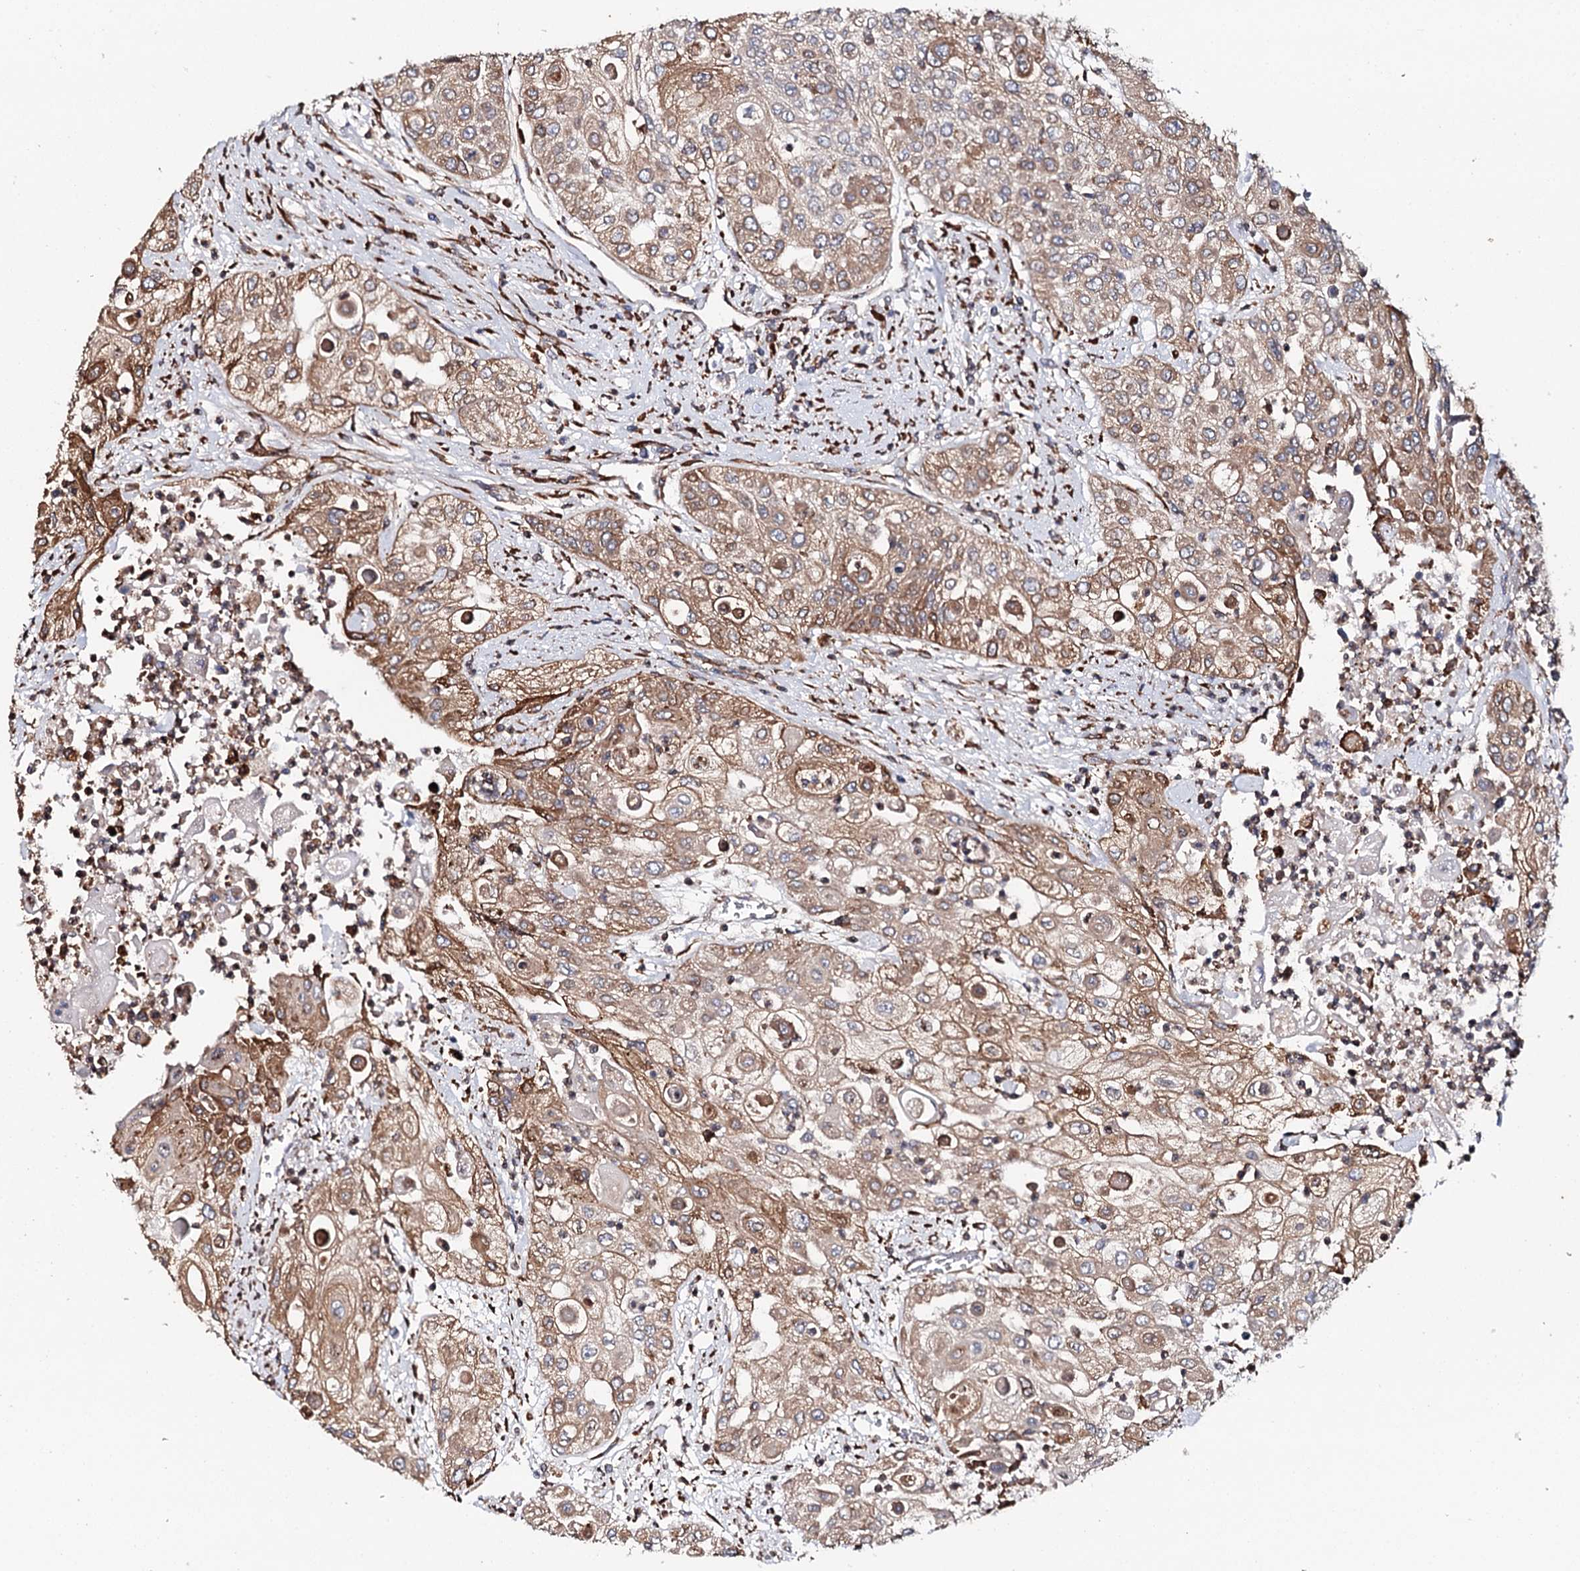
{"staining": {"intensity": "moderate", "quantity": ">75%", "location": "cytoplasmic/membranous"}, "tissue": "urothelial cancer", "cell_type": "Tumor cells", "image_type": "cancer", "snomed": [{"axis": "morphology", "description": "Urothelial carcinoma, High grade"}, {"axis": "topography", "description": "Urinary bladder"}], "caption": "Urothelial cancer was stained to show a protein in brown. There is medium levels of moderate cytoplasmic/membranous expression in about >75% of tumor cells.", "gene": "VEGFA", "patient": {"sex": "female", "age": 79}}